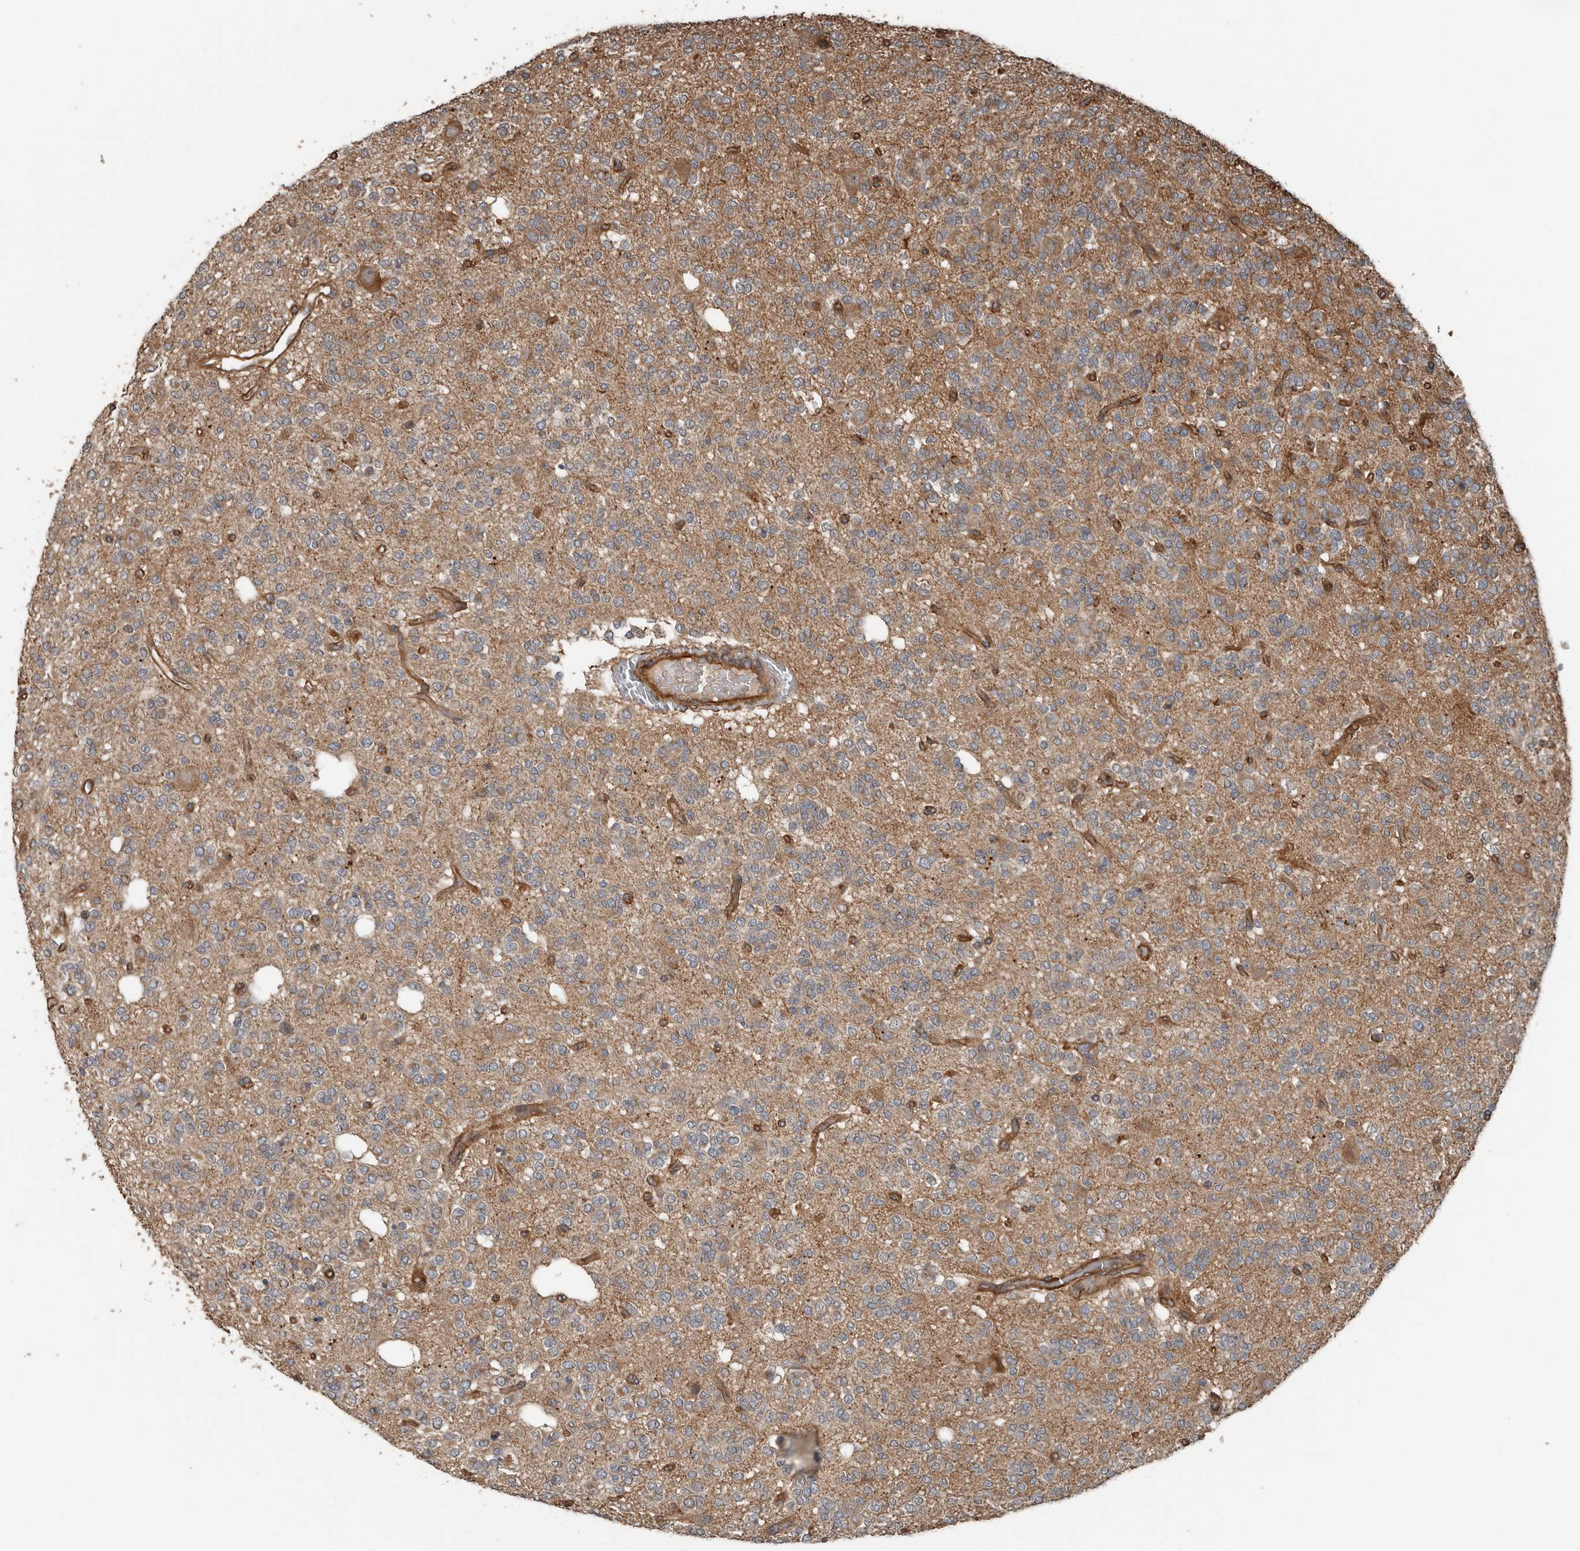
{"staining": {"intensity": "weak", "quantity": "25%-75%", "location": "cytoplasmic/membranous"}, "tissue": "glioma", "cell_type": "Tumor cells", "image_type": "cancer", "snomed": [{"axis": "morphology", "description": "Glioma, malignant, Low grade"}, {"axis": "topography", "description": "Brain"}], "caption": "Brown immunohistochemical staining in malignant glioma (low-grade) demonstrates weak cytoplasmic/membranous staining in about 25%-75% of tumor cells. Nuclei are stained in blue.", "gene": "YOD1", "patient": {"sex": "male", "age": 38}}